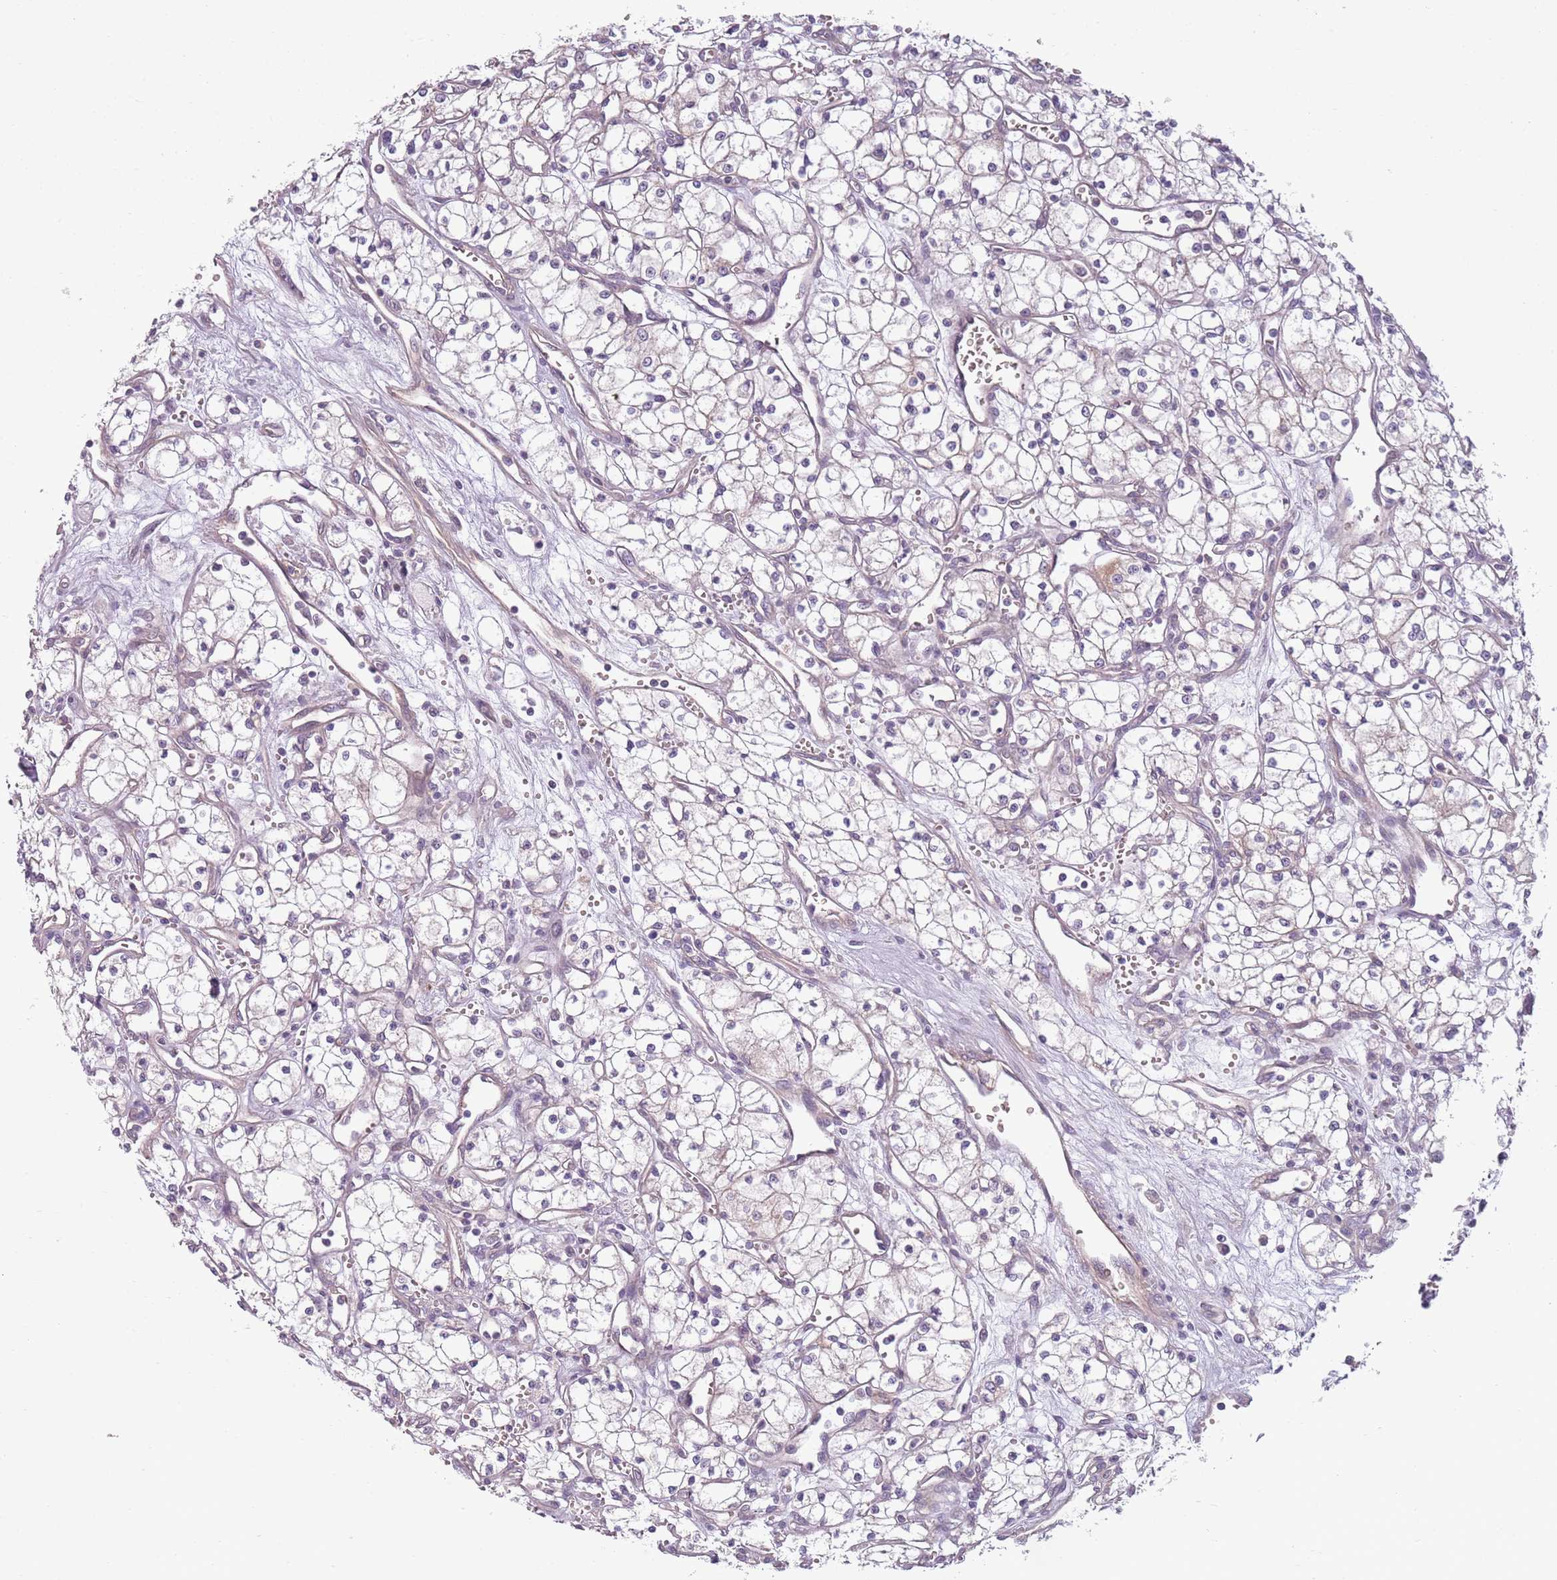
{"staining": {"intensity": "negative", "quantity": "none", "location": "none"}, "tissue": "renal cancer", "cell_type": "Tumor cells", "image_type": "cancer", "snomed": [{"axis": "morphology", "description": "Adenocarcinoma, NOS"}, {"axis": "topography", "description": "Kidney"}], "caption": "Immunohistochemistry photomicrograph of neoplastic tissue: human renal adenocarcinoma stained with DAB displays no significant protein positivity in tumor cells. The staining is performed using DAB brown chromogen with nuclei counter-stained in using hematoxylin.", "gene": "TLCD2", "patient": {"sex": "male", "age": 59}}